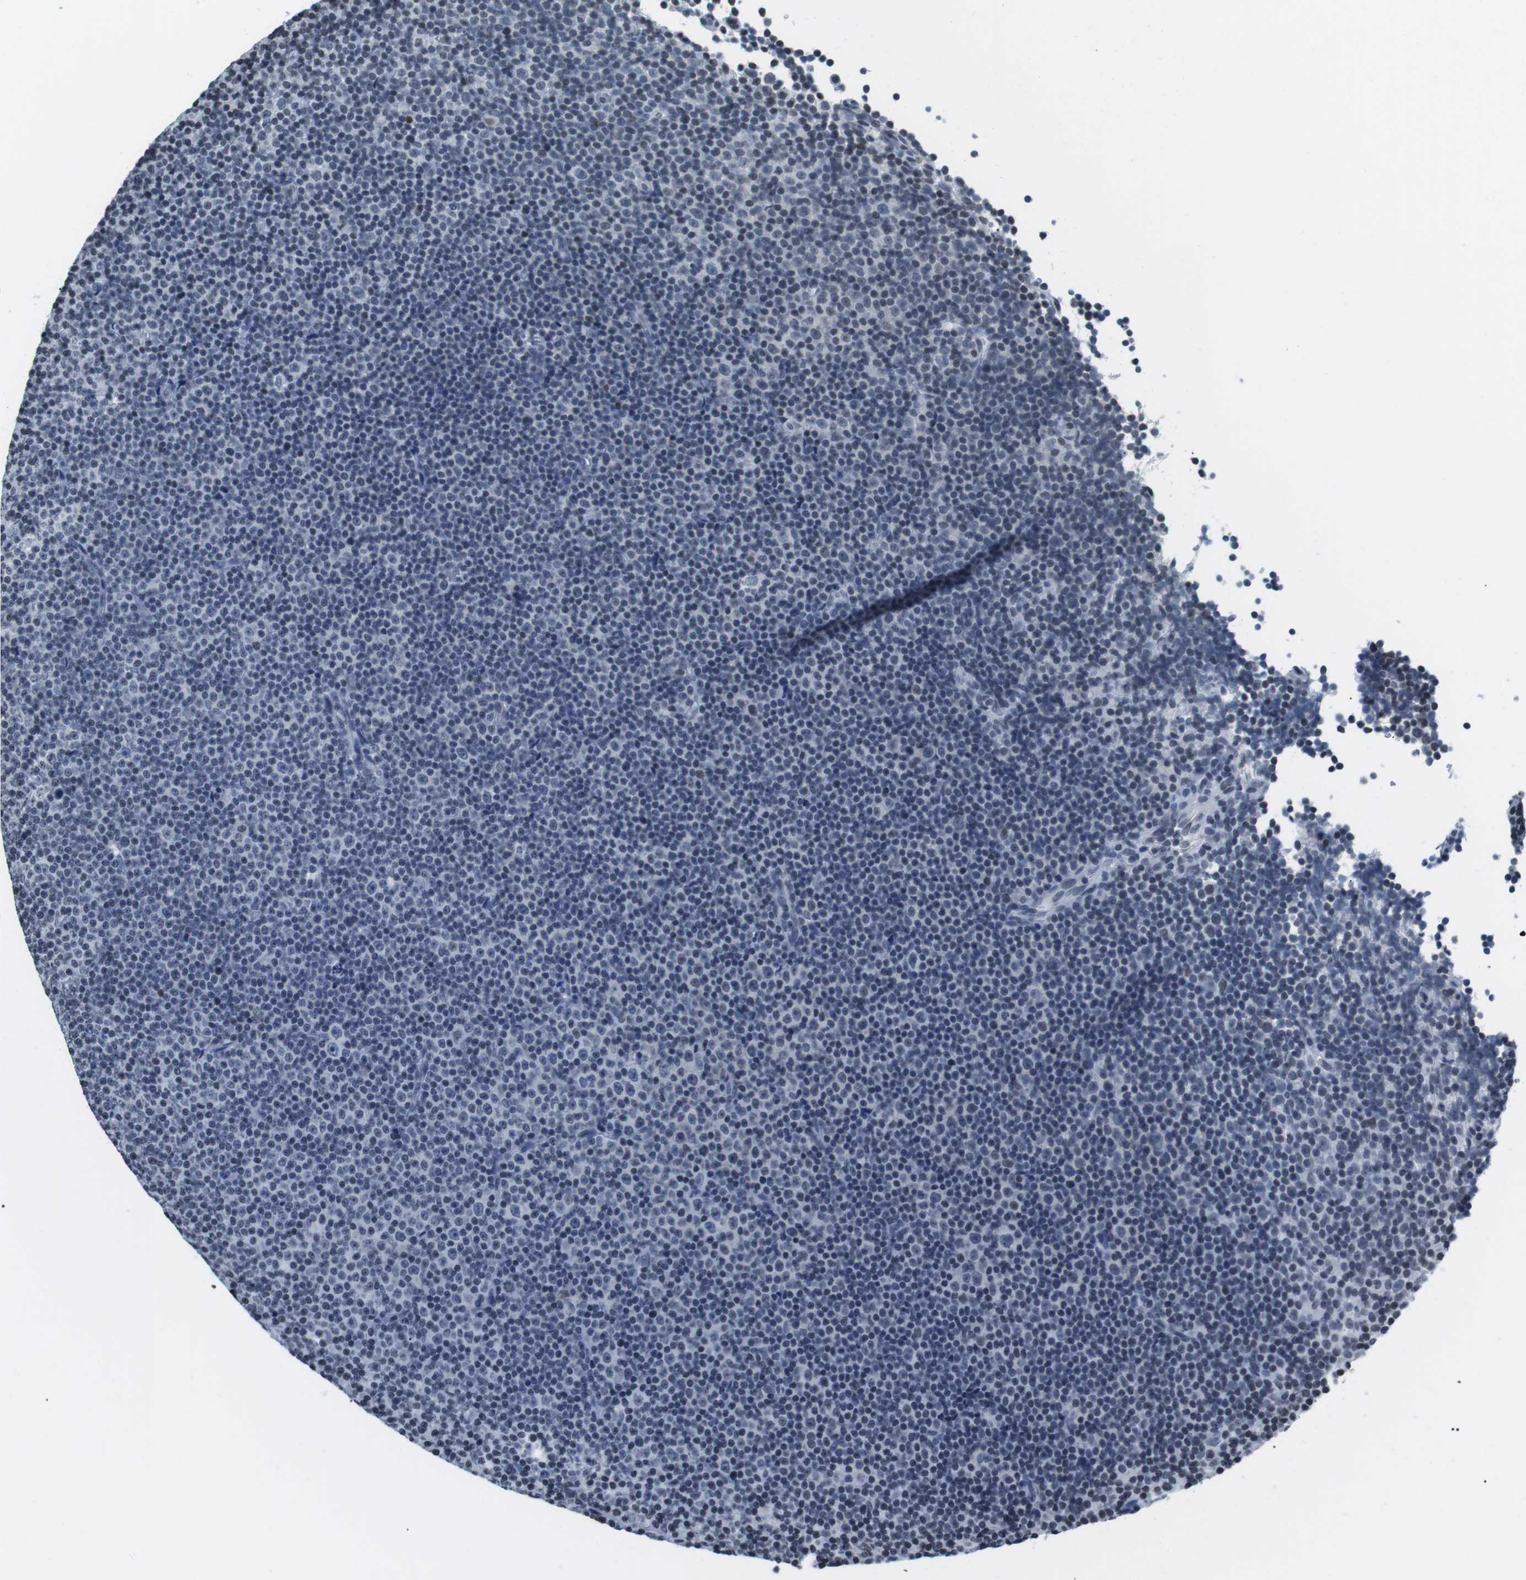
{"staining": {"intensity": "weak", "quantity": "<25%", "location": "nuclear"}, "tissue": "lymphoma", "cell_type": "Tumor cells", "image_type": "cancer", "snomed": [{"axis": "morphology", "description": "Malignant lymphoma, non-Hodgkin's type, Low grade"}, {"axis": "topography", "description": "Lymph node"}], "caption": "Malignant lymphoma, non-Hodgkin's type (low-grade) stained for a protein using immunohistochemistry reveals no positivity tumor cells.", "gene": "E2F2", "patient": {"sex": "female", "age": 67}}